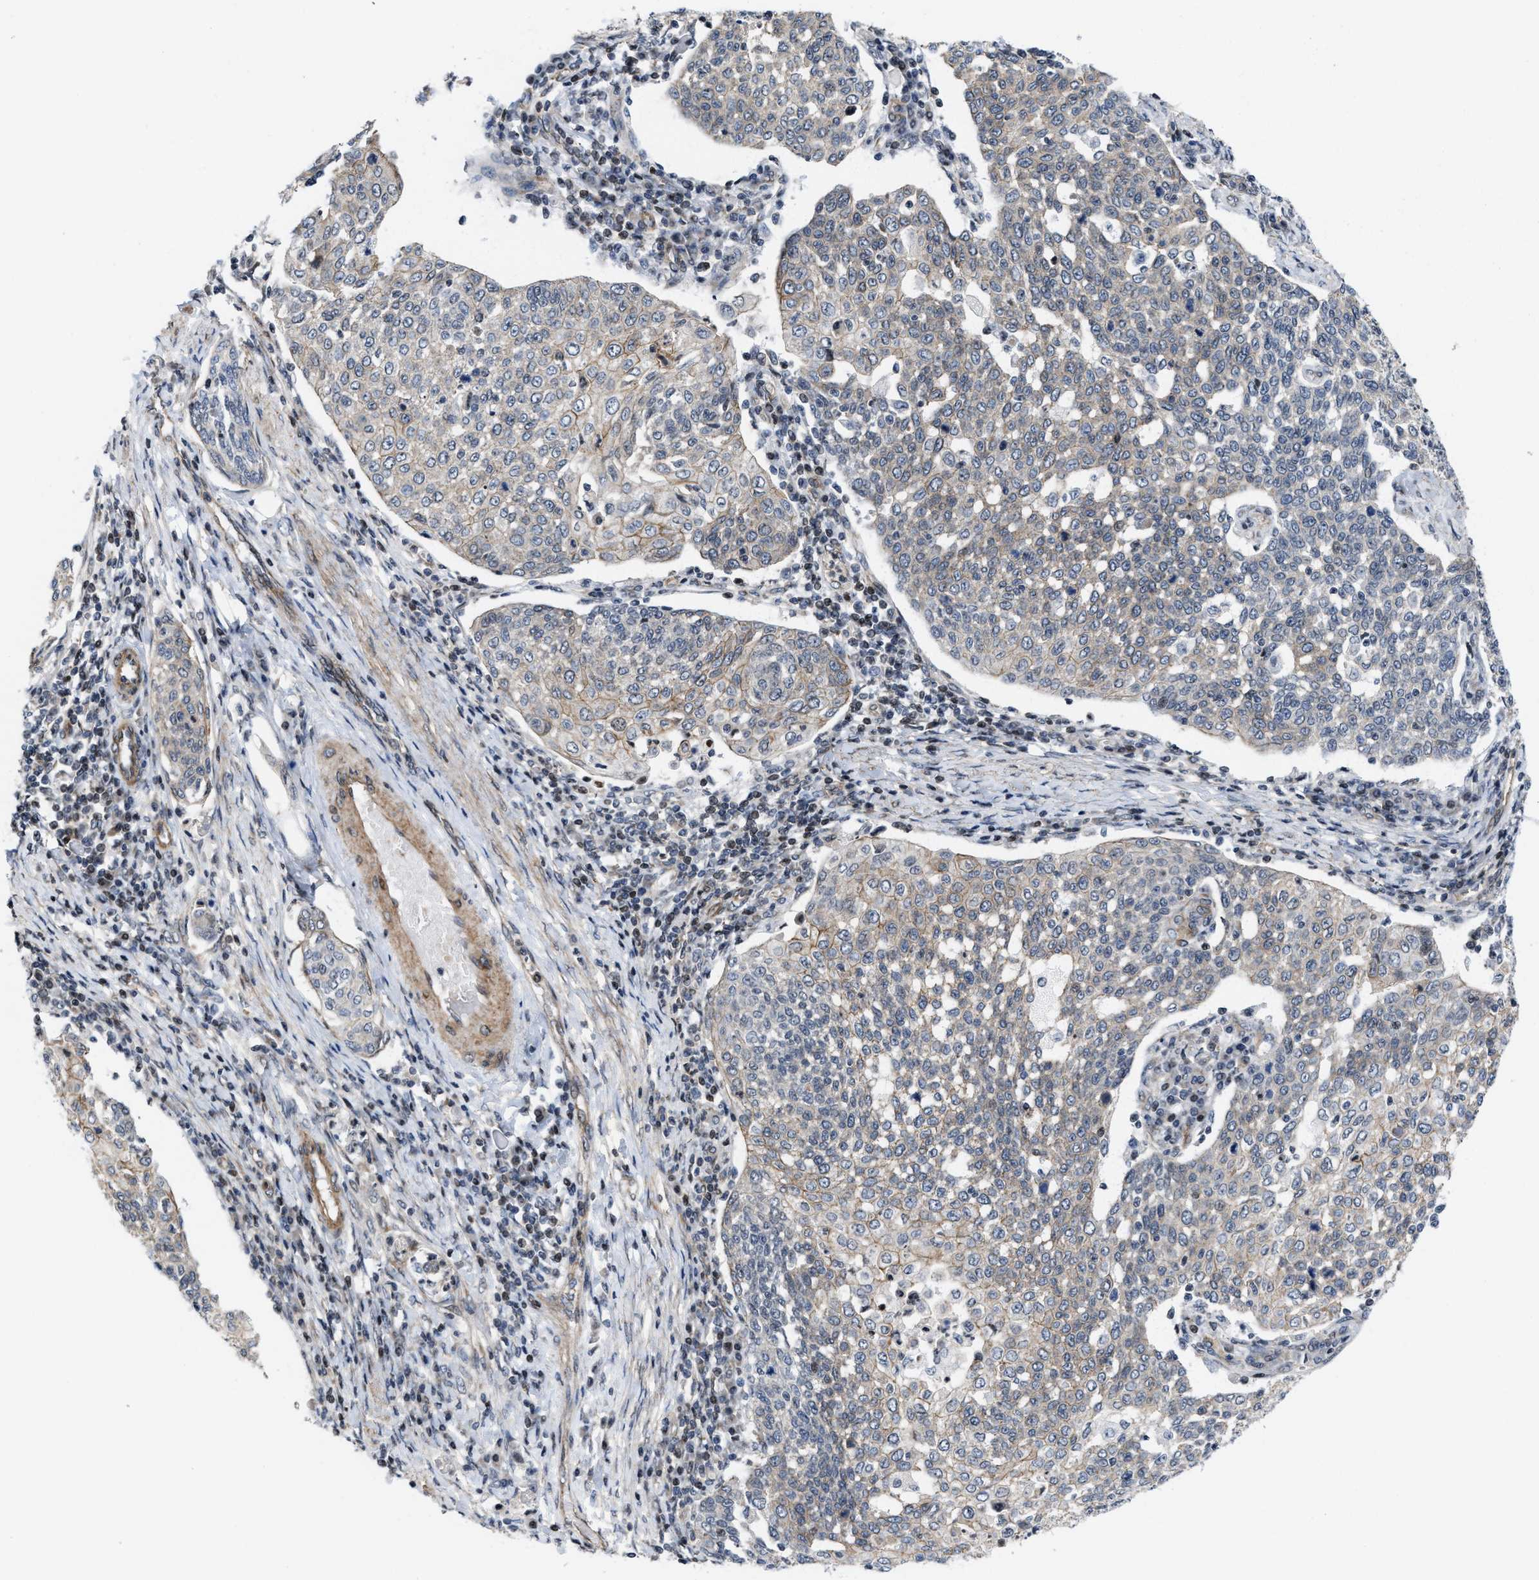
{"staining": {"intensity": "weak", "quantity": "<25%", "location": "cytoplasmic/membranous"}, "tissue": "cervical cancer", "cell_type": "Tumor cells", "image_type": "cancer", "snomed": [{"axis": "morphology", "description": "Squamous cell carcinoma, NOS"}, {"axis": "topography", "description": "Cervix"}], "caption": "Immunohistochemistry of human cervical squamous cell carcinoma demonstrates no positivity in tumor cells.", "gene": "TGFB1I1", "patient": {"sex": "female", "age": 34}}